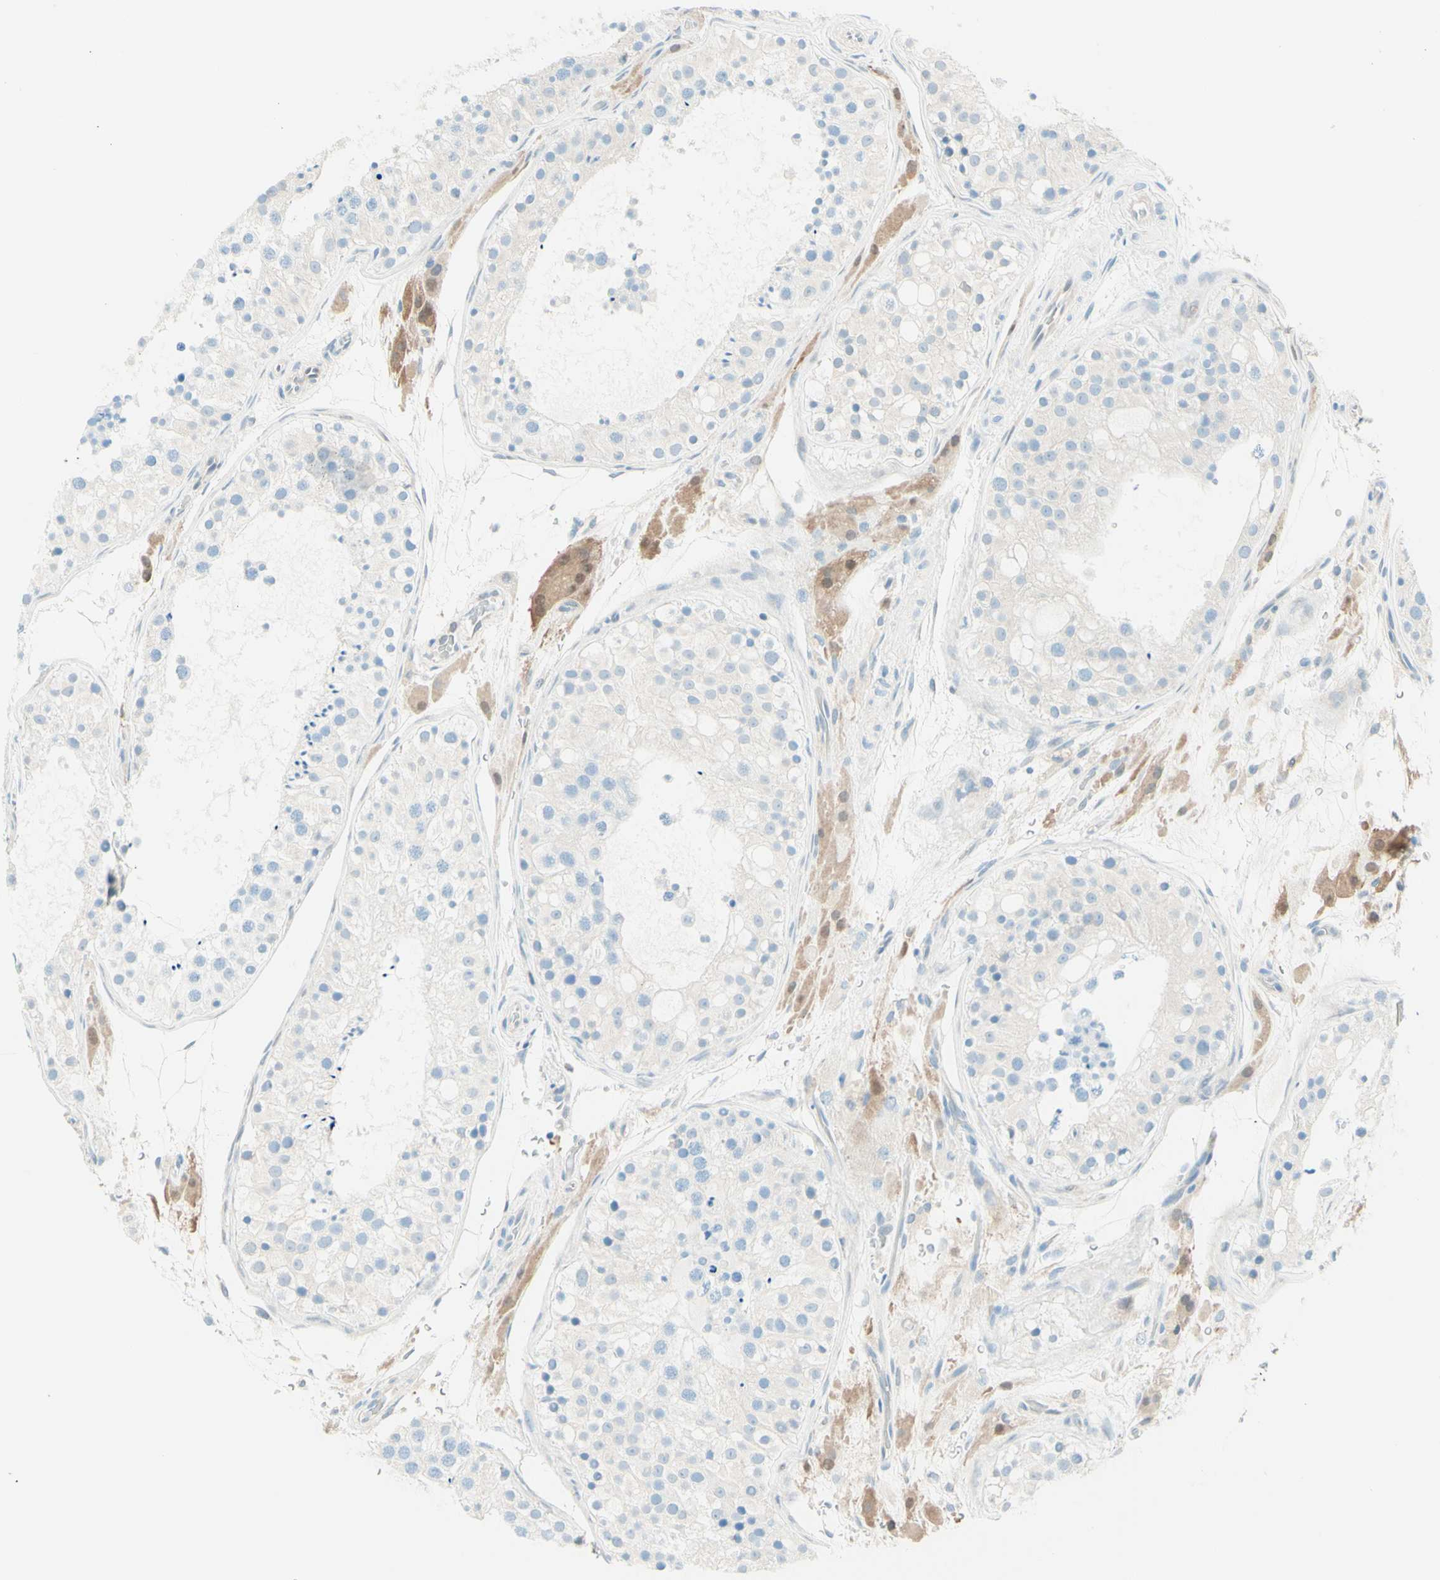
{"staining": {"intensity": "negative", "quantity": "none", "location": "none"}, "tissue": "testis", "cell_type": "Cells in seminiferous ducts", "image_type": "normal", "snomed": [{"axis": "morphology", "description": "Normal tissue, NOS"}, {"axis": "topography", "description": "Testis"}], "caption": "Immunohistochemistry histopathology image of unremarkable testis: testis stained with DAB demonstrates no significant protein expression in cells in seminiferous ducts.", "gene": "UPK3B", "patient": {"sex": "male", "age": 26}}